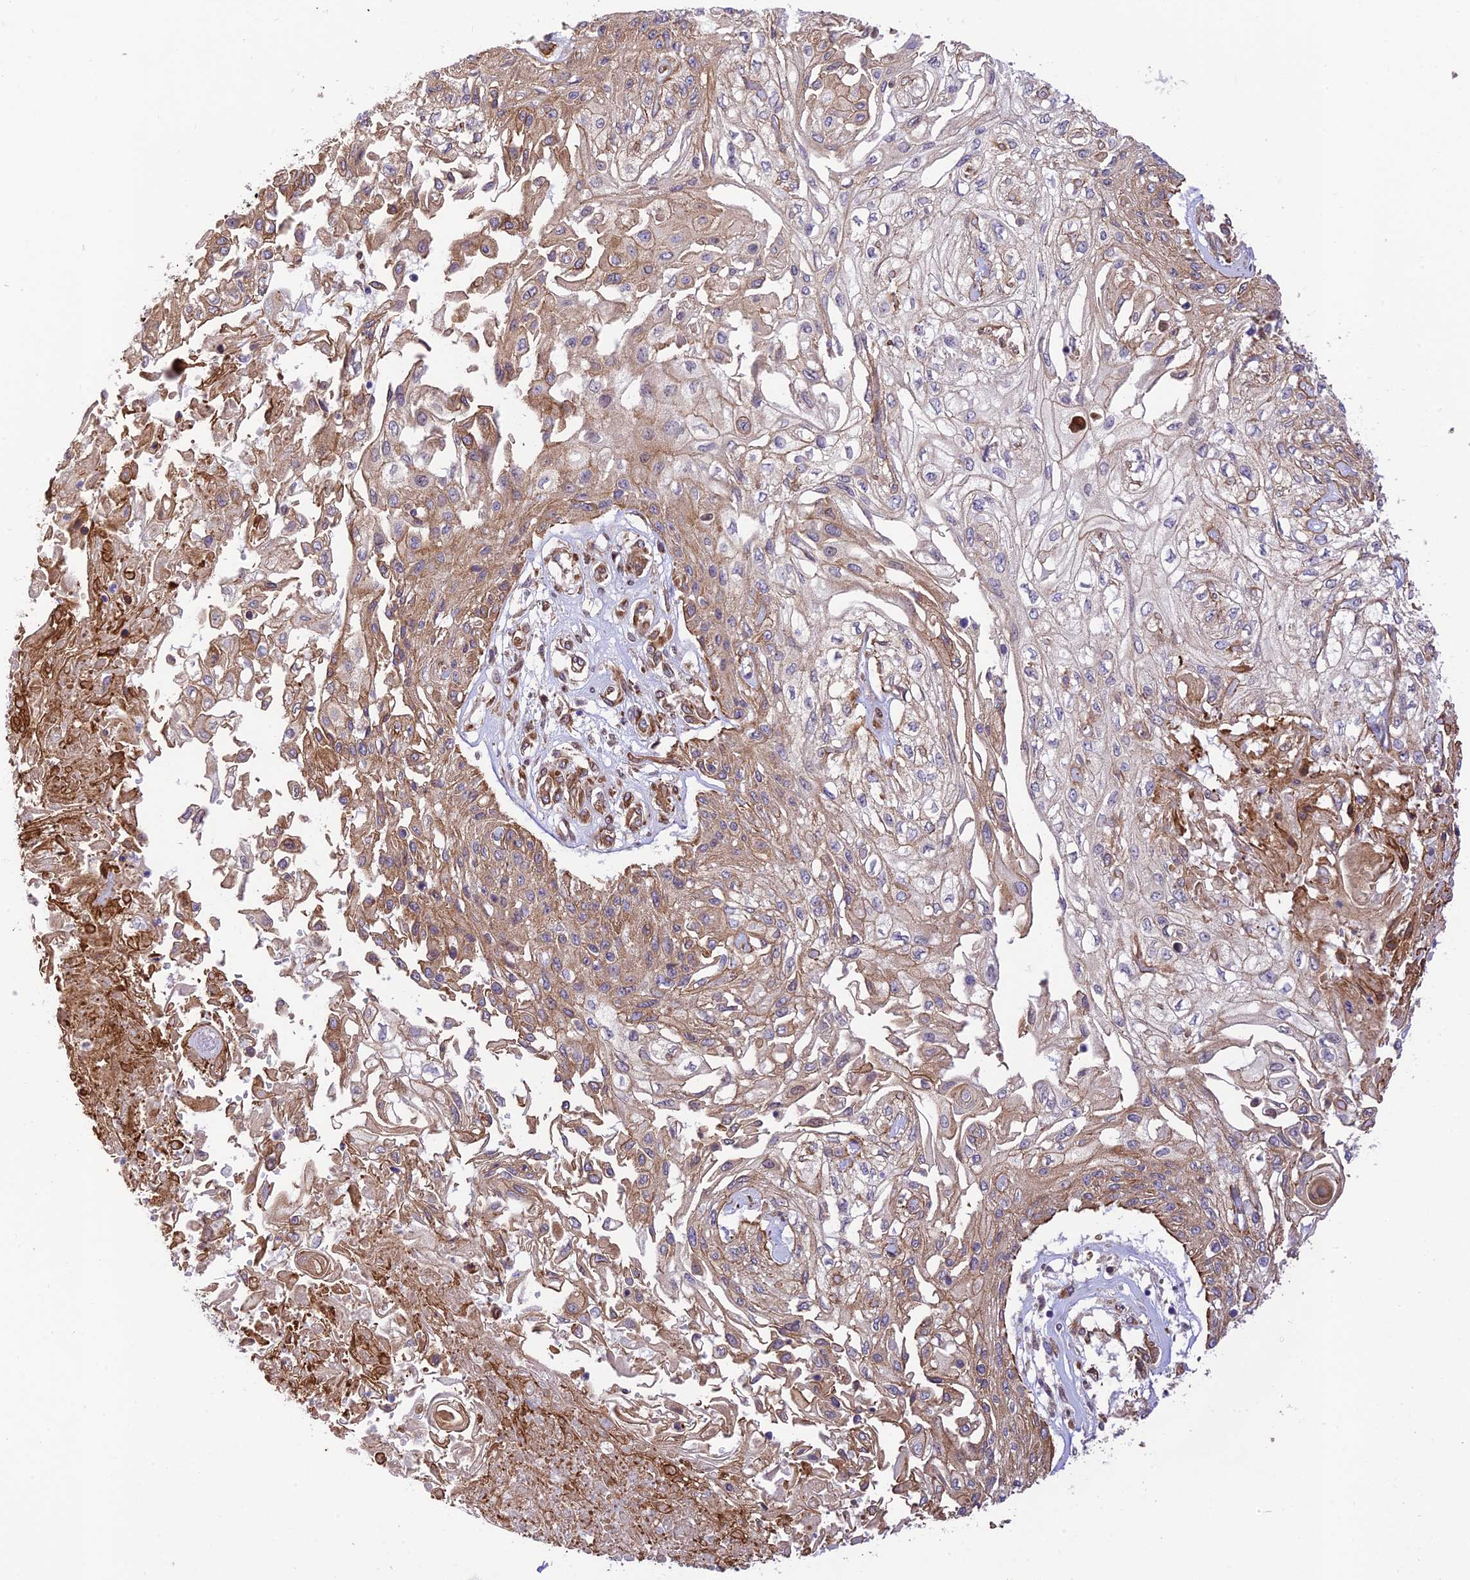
{"staining": {"intensity": "moderate", "quantity": ">75%", "location": "cytoplasmic/membranous"}, "tissue": "skin cancer", "cell_type": "Tumor cells", "image_type": "cancer", "snomed": [{"axis": "morphology", "description": "Squamous cell carcinoma, NOS"}, {"axis": "morphology", "description": "Squamous cell carcinoma, metastatic, NOS"}, {"axis": "topography", "description": "Skin"}, {"axis": "topography", "description": "Lymph node"}], "caption": "Tumor cells display moderate cytoplasmic/membranous positivity in approximately >75% of cells in squamous cell carcinoma (skin).", "gene": "EXOC3L4", "patient": {"sex": "male", "age": 75}}